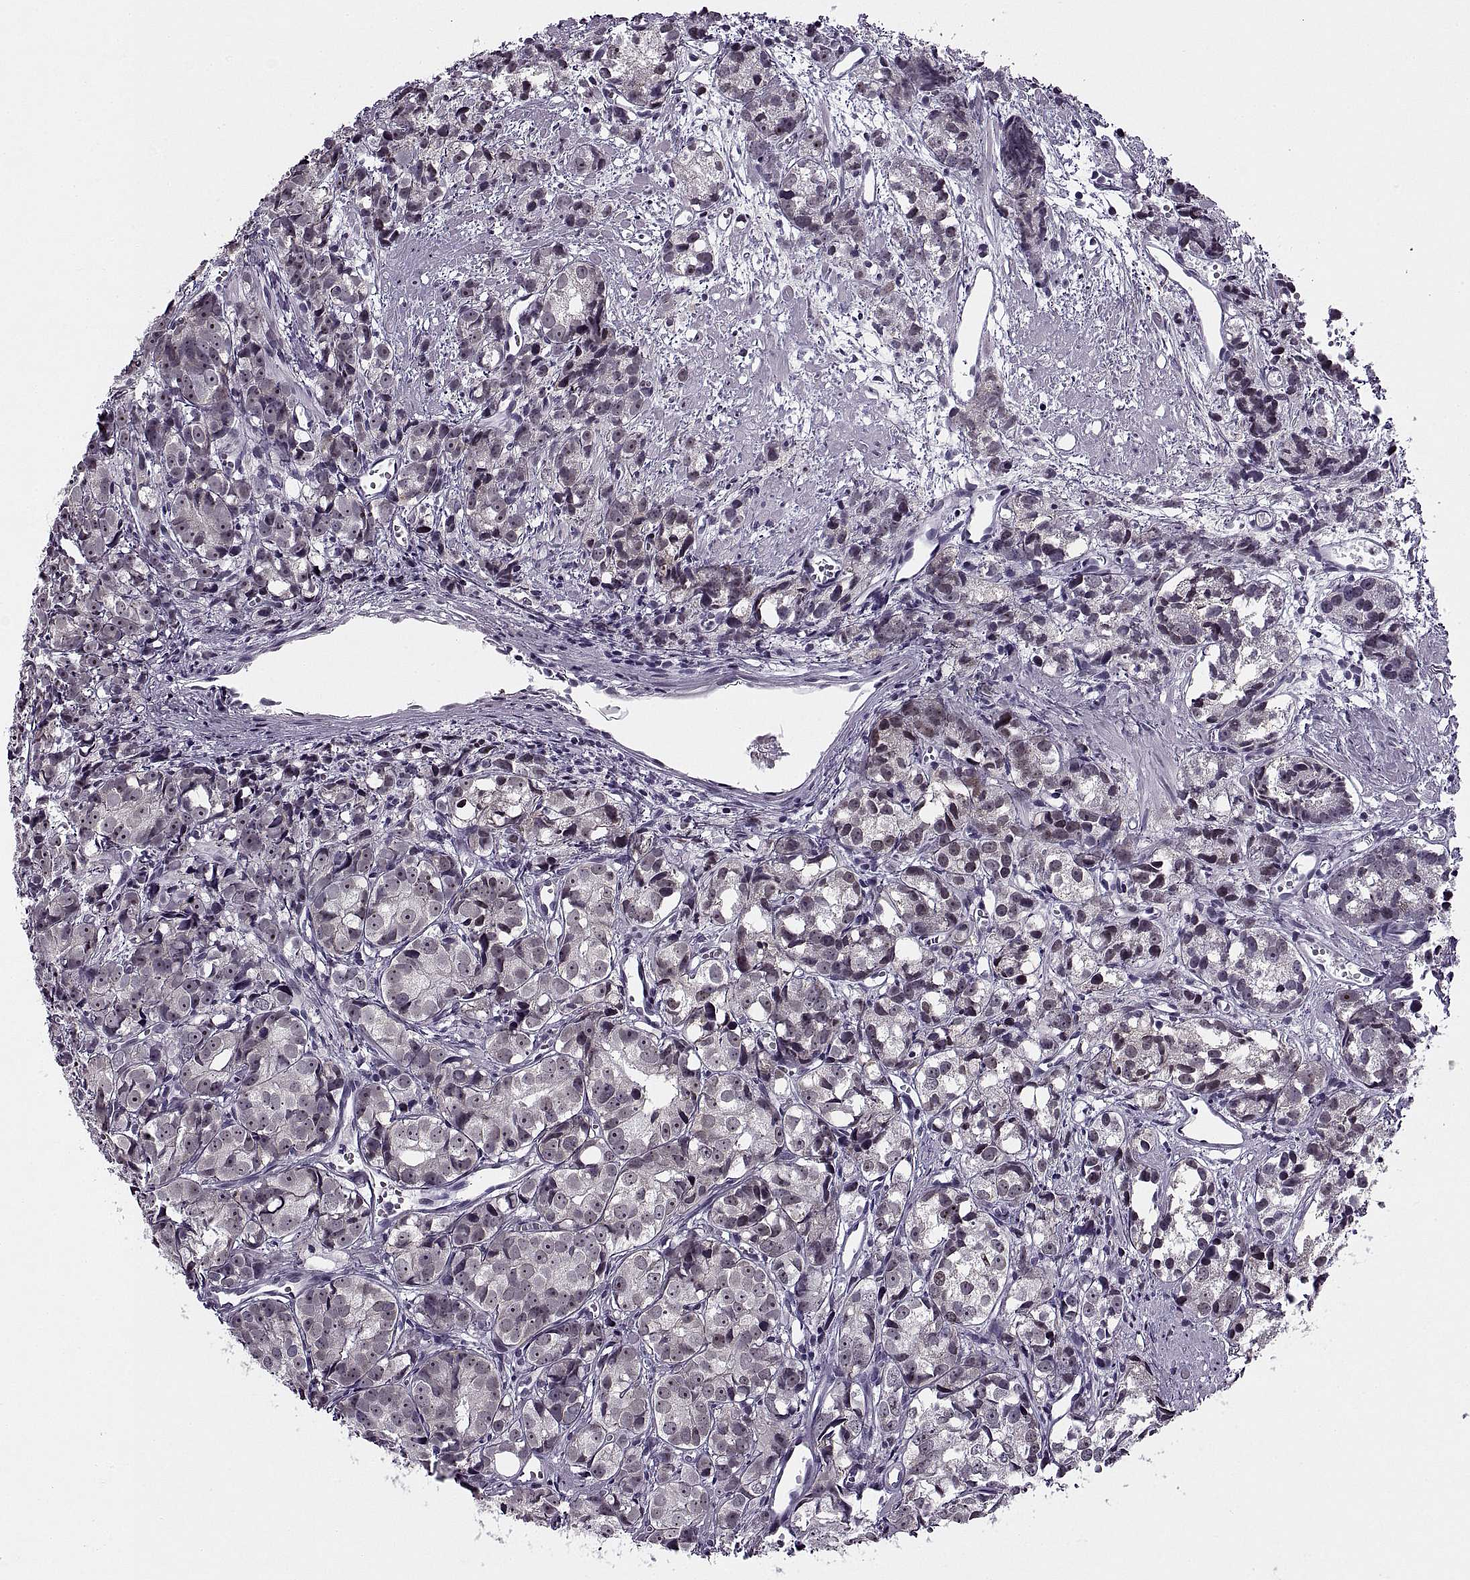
{"staining": {"intensity": "negative", "quantity": "none", "location": "none"}, "tissue": "prostate cancer", "cell_type": "Tumor cells", "image_type": "cancer", "snomed": [{"axis": "morphology", "description": "Adenocarcinoma, High grade"}, {"axis": "topography", "description": "Prostate"}], "caption": "Immunohistochemical staining of prostate high-grade adenocarcinoma reveals no significant expression in tumor cells. (DAB IHC visualized using brightfield microscopy, high magnification).", "gene": "TBC1D3G", "patient": {"sex": "male", "age": 77}}